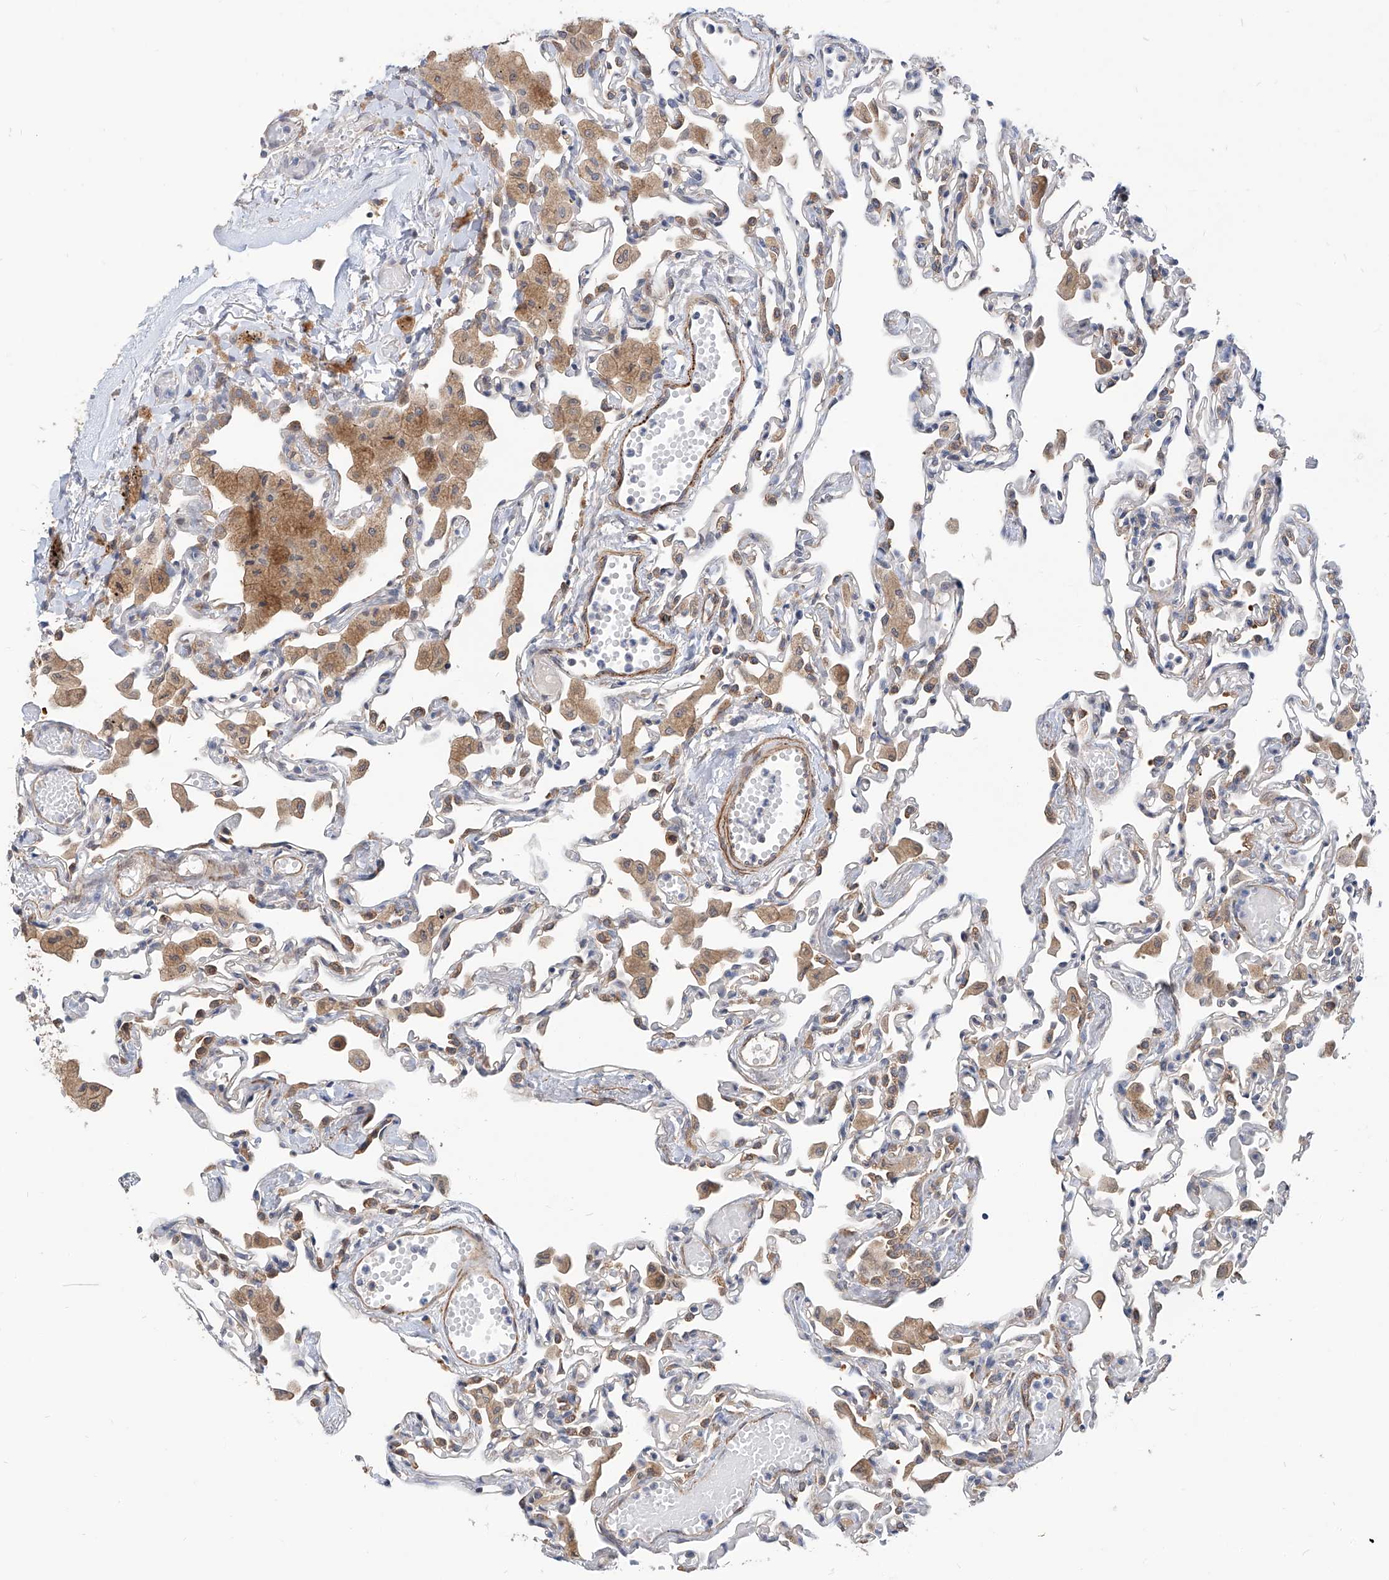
{"staining": {"intensity": "moderate", "quantity": "<25%", "location": "cytoplasmic/membranous"}, "tissue": "lung", "cell_type": "Alveolar cells", "image_type": "normal", "snomed": [{"axis": "morphology", "description": "Normal tissue, NOS"}, {"axis": "topography", "description": "Bronchus"}, {"axis": "topography", "description": "Lung"}], "caption": "The micrograph exhibits immunohistochemical staining of unremarkable lung. There is moderate cytoplasmic/membranous expression is present in about <25% of alveolar cells.", "gene": "MAGEE2", "patient": {"sex": "female", "age": 49}}